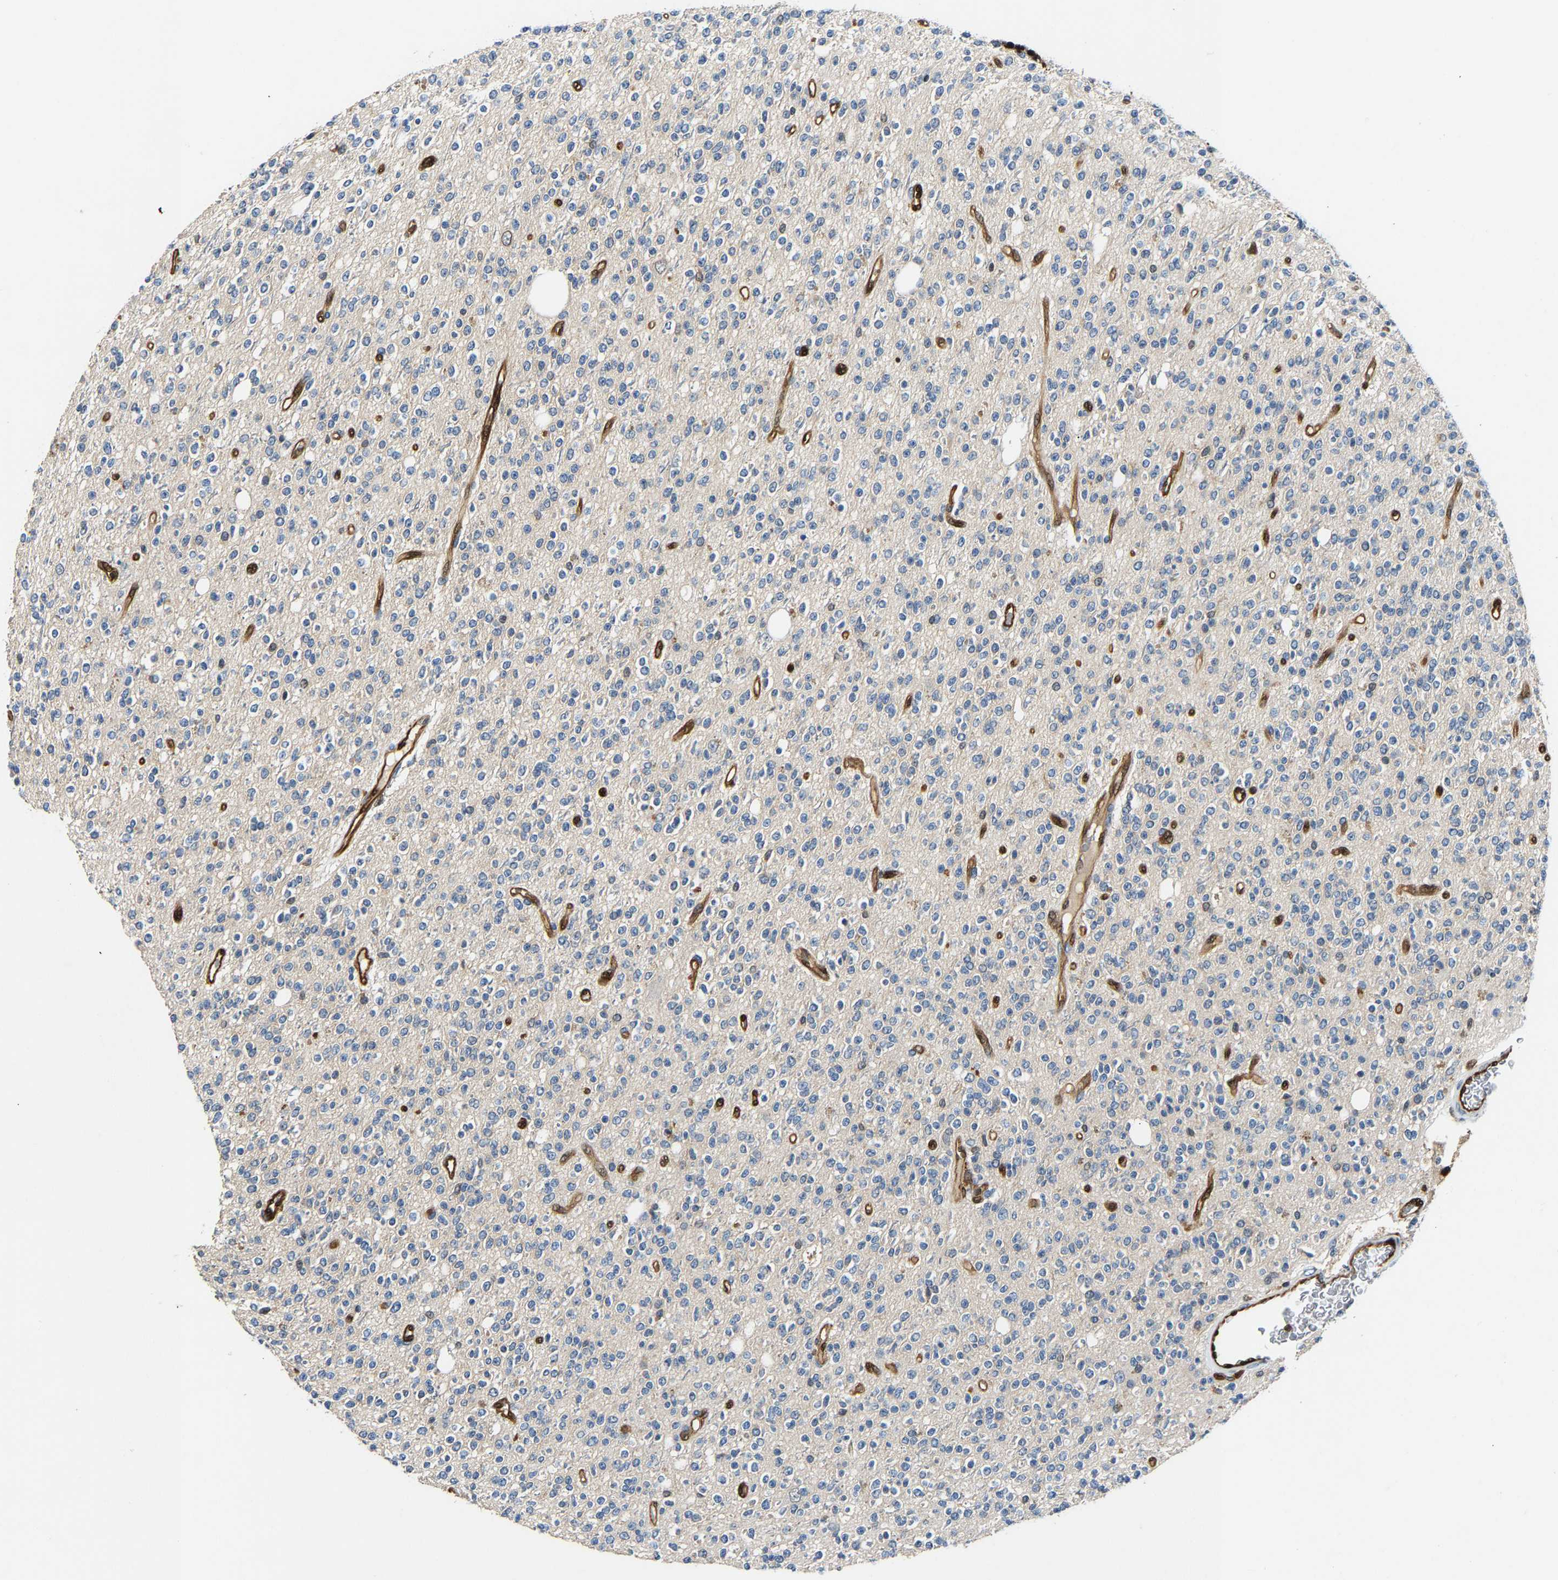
{"staining": {"intensity": "negative", "quantity": "none", "location": "none"}, "tissue": "glioma", "cell_type": "Tumor cells", "image_type": "cancer", "snomed": [{"axis": "morphology", "description": "Glioma, malignant, High grade"}, {"axis": "topography", "description": "Brain"}], "caption": "Tumor cells are negative for brown protein staining in malignant high-grade glioma.", "gene": "GIMAP7", "patient": {"sex": "male", "age": 34}}